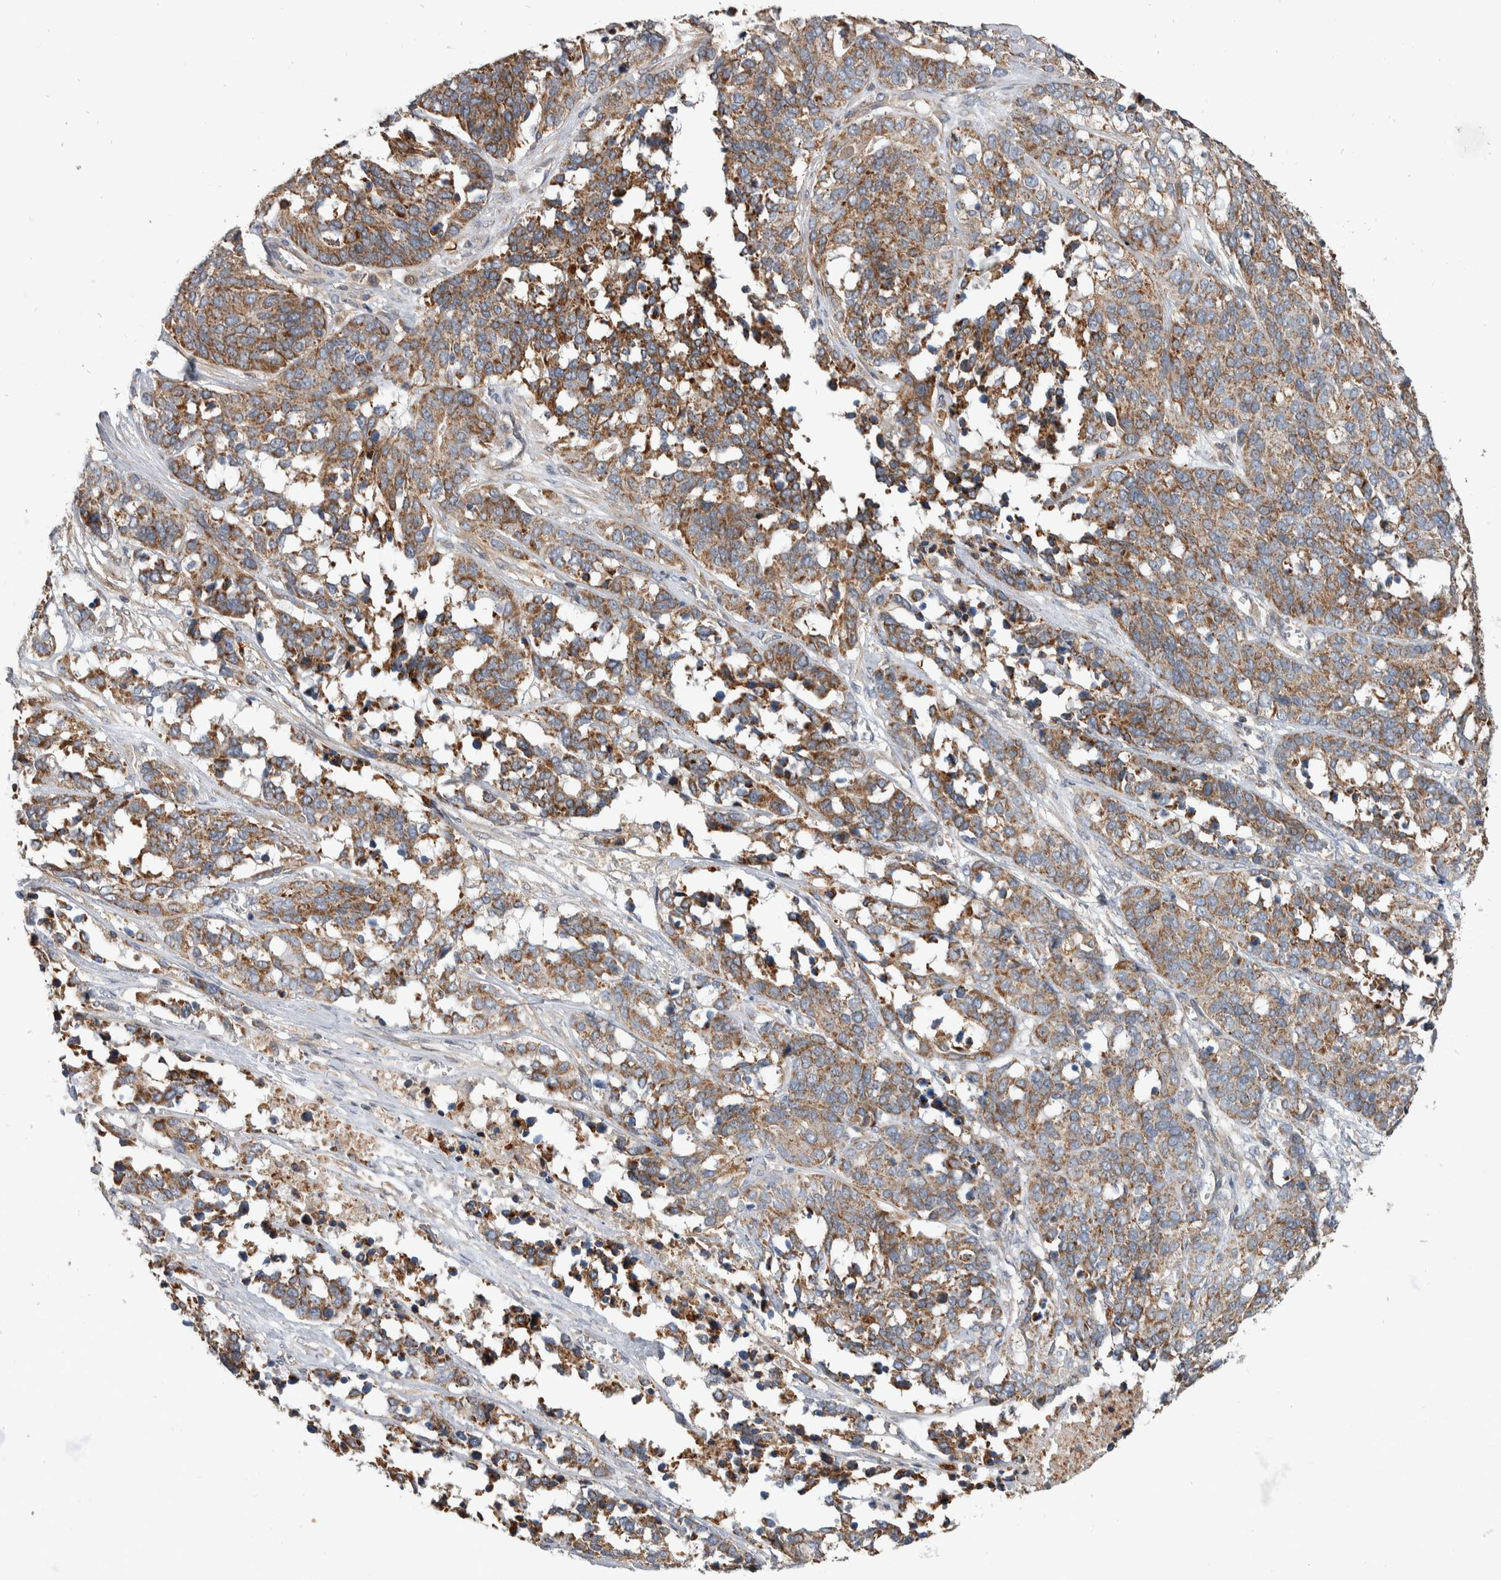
{"staining": {"intensity": "weak", "quantity": ">75%", "location": "cytoplasmic/membranous"}, "tissue": "ovarian cancer", "cell_type": "Tumor cells", "image_type": "cancer", "snomed": [{"axis": "morphology", "description": "Cystadenocarcinoma, serous, NOS"}, {"axis": "topography", "description": "Ovary"}], "caption": "A low amount of weak cytoplasmic/membranous positivity is present in approximately >75% of tumor cells in ovarian cancer (serous cystadenocarcinoma) tissue.", "gene": "SDCBP", "patient": {"sex": "female", "age": 44}}